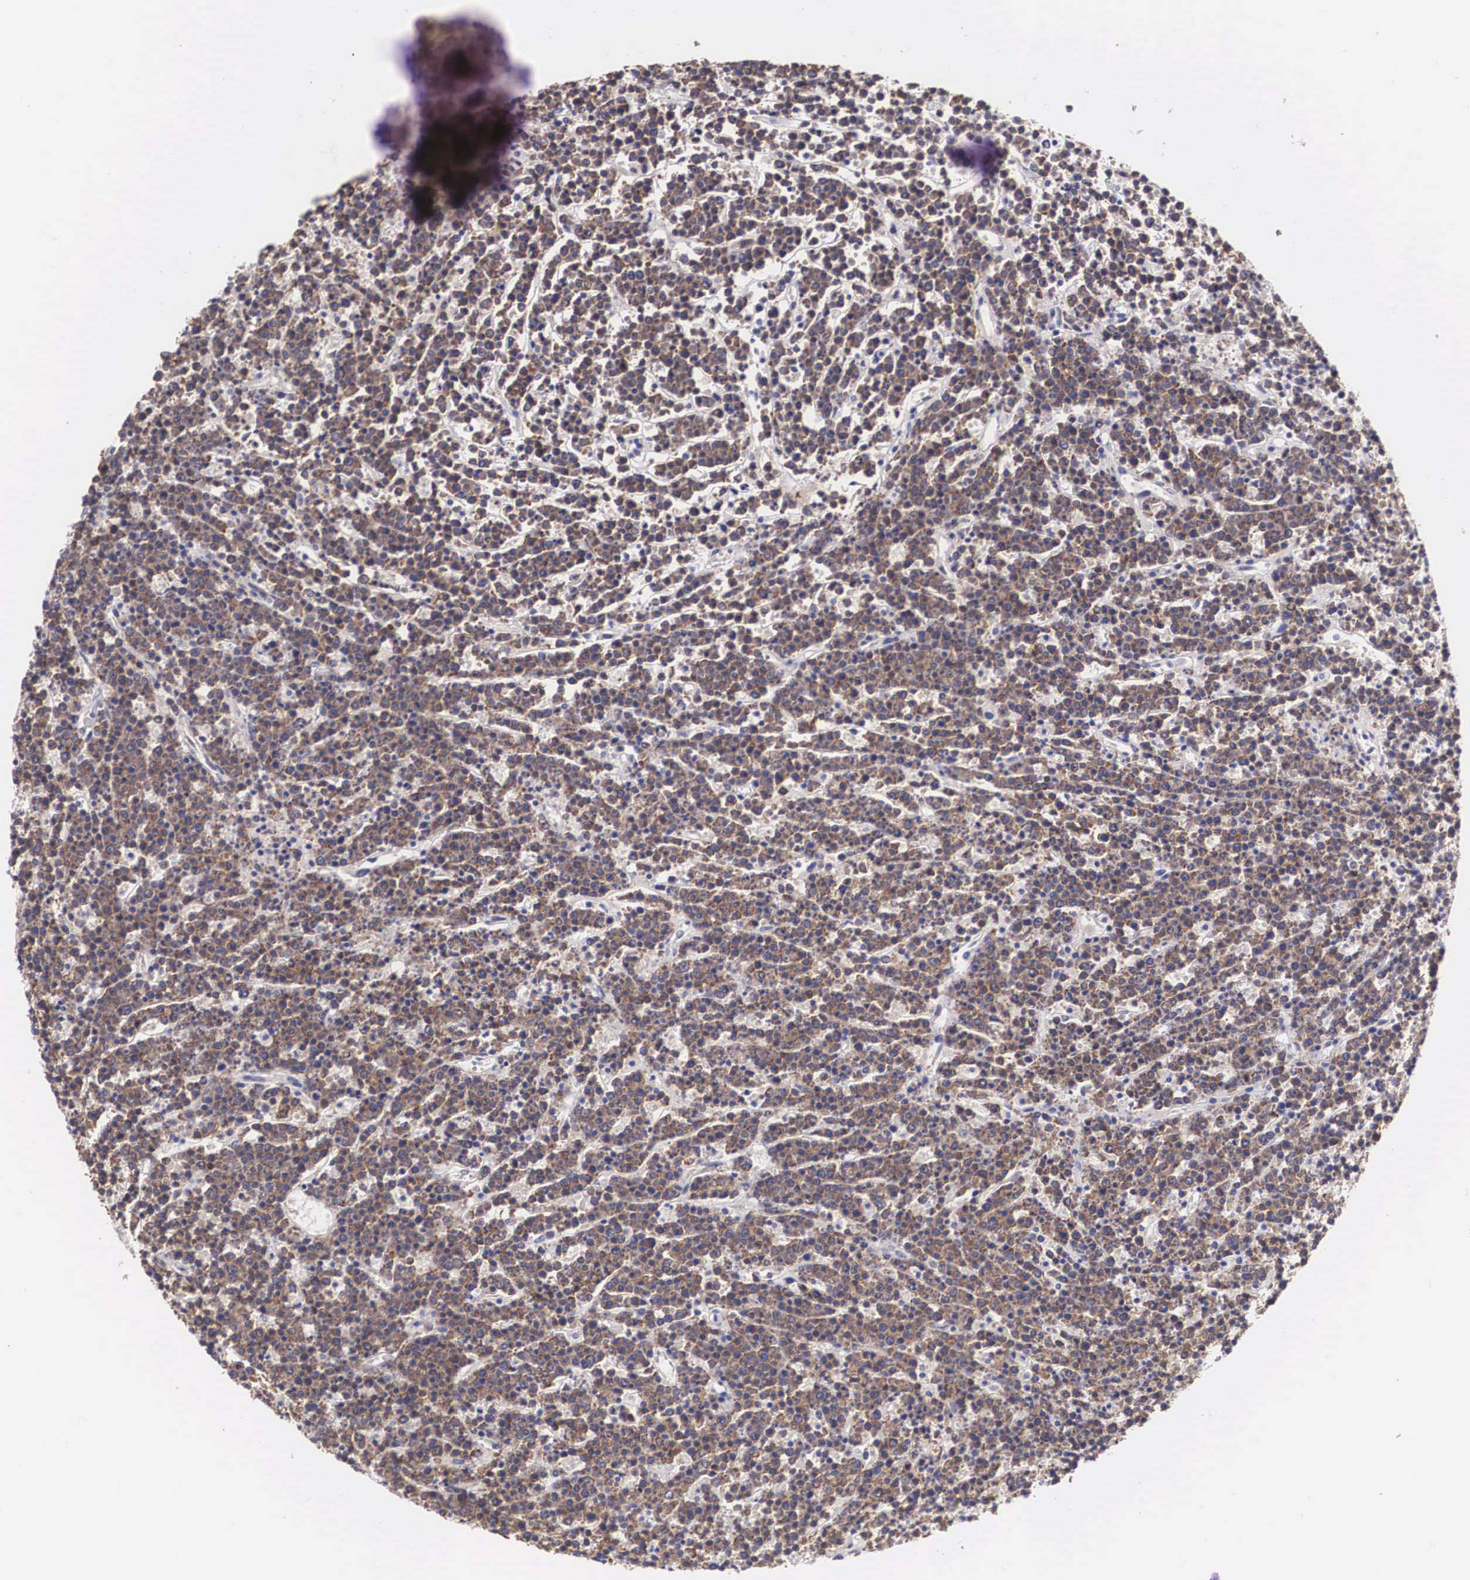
{"staining": {"intensity": "strong", "quantity": ">75%", "location": "cytoplasmic/membranous"}, "tissue": "lymphoma", "cell_type": "Tumor cells", "image_type": "cancer", "snomed": [{"axis": "morphology", "description": "Malignant lymphoma, non-Hodgkin's type, High grade"}, {"axis": "topography", "description": "Ovary"}], "caption": "Immunohistochemistry staining of lymphoma, which reveals high levels of strong cytoplasmic/membranous positivity in about >75% of tumor cells indicating strong cytoplasmic/membranous protein staining. The staining was performed using DAB (brown) for protein detection and nuclei were counterstained in hematoxylin (blue).", "gene": "TXLNG", "patient": {"sex": "female", "age": 56}}